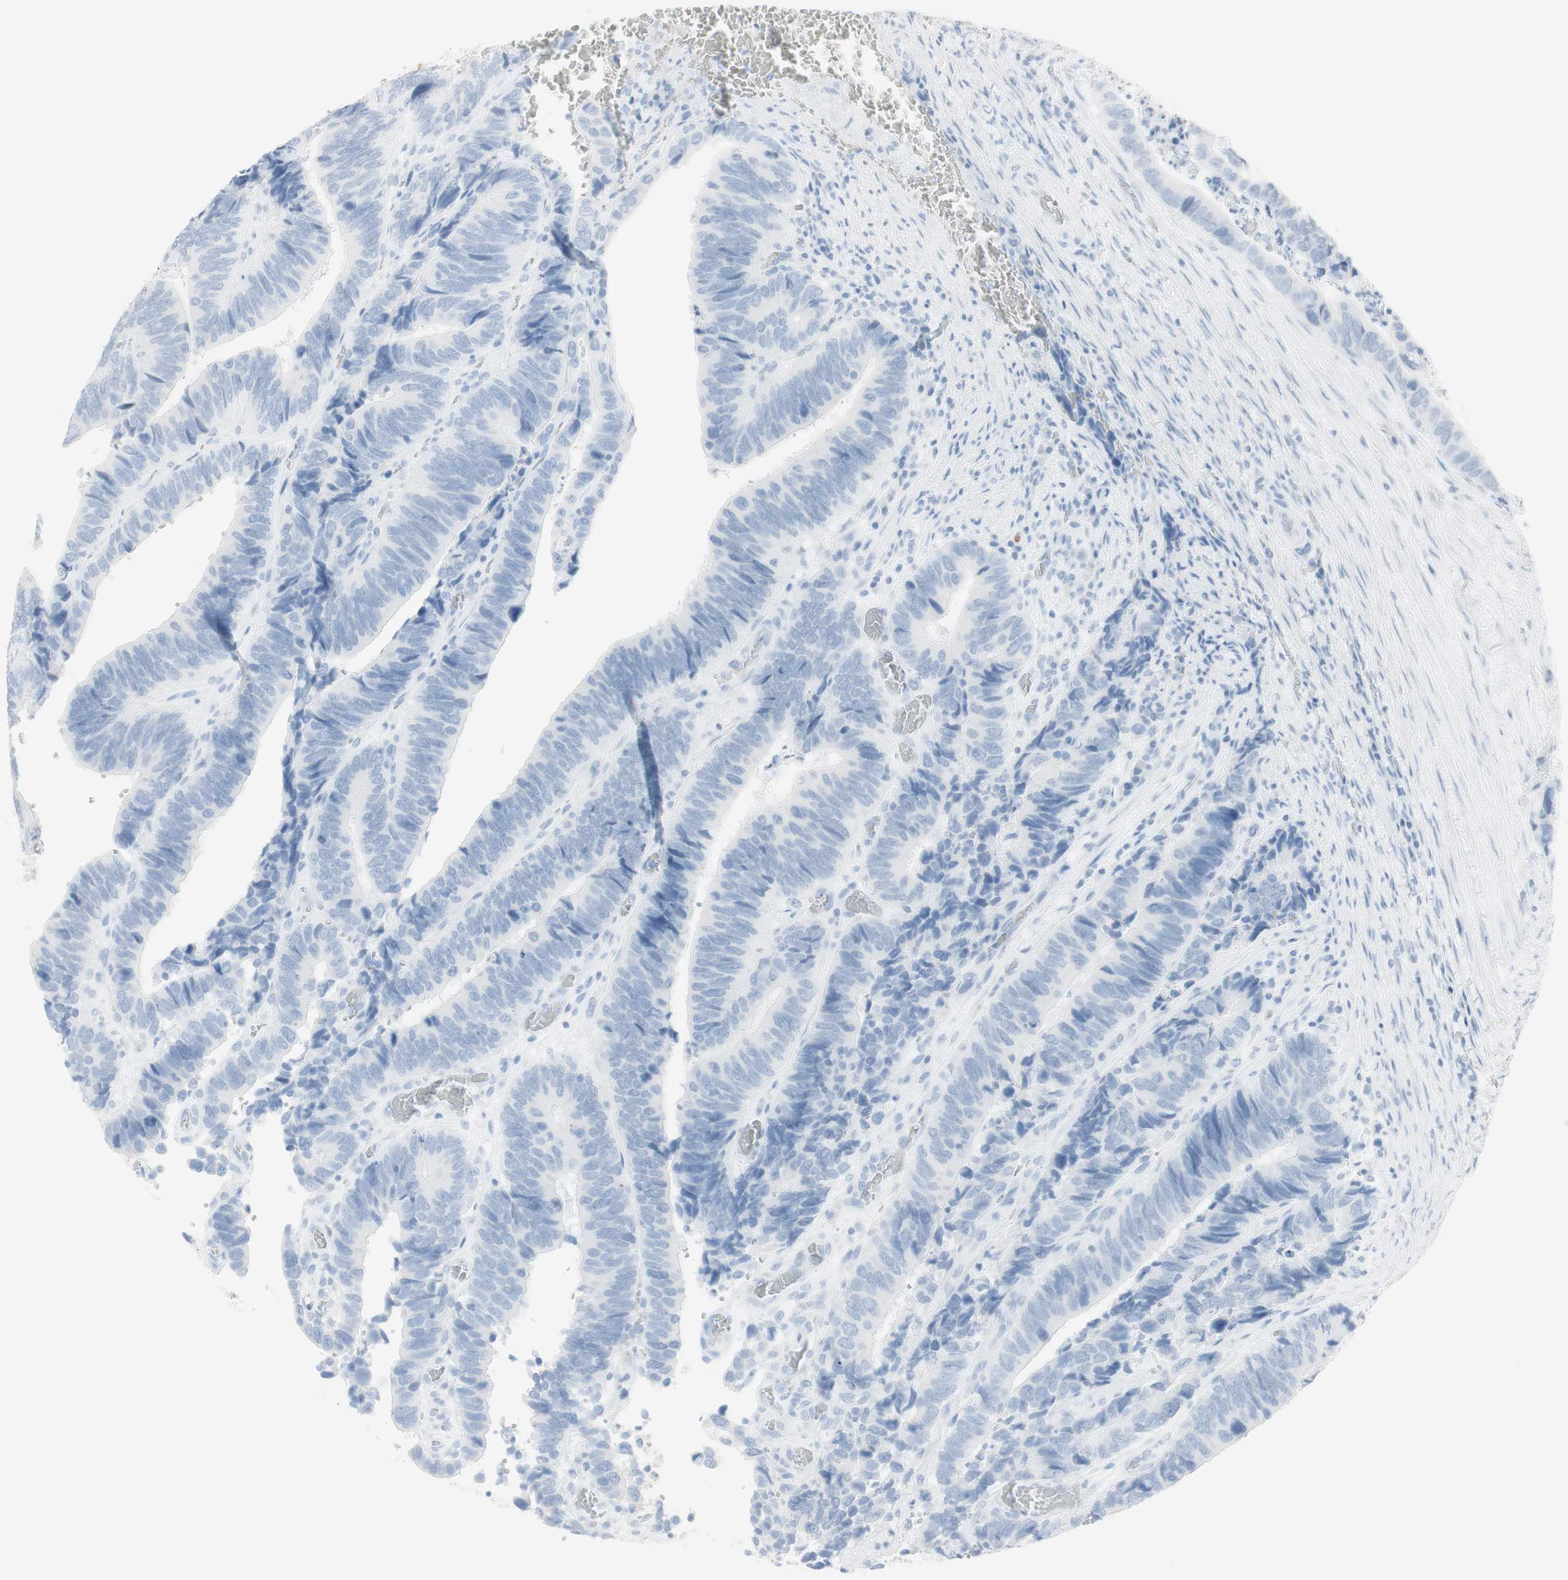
{"staining": {"intensity": "negative", "quantity": "none", "location": "none"}, "tissue": "colorectal cancer", "cell_type": "Tumor cells", "image_type": "cancer", "snomed": [{"axis": "morphology", "description": "Adenocarcinoma, NOS"}, {"axis": "topography", "description": "Colon"}], "caption": "Immunohistochemical staining of colorectal cancer exhibits no significant staining in tumor cells.", "gene": "NAPSA", "patient": {"sex": "male", "age": 72}}